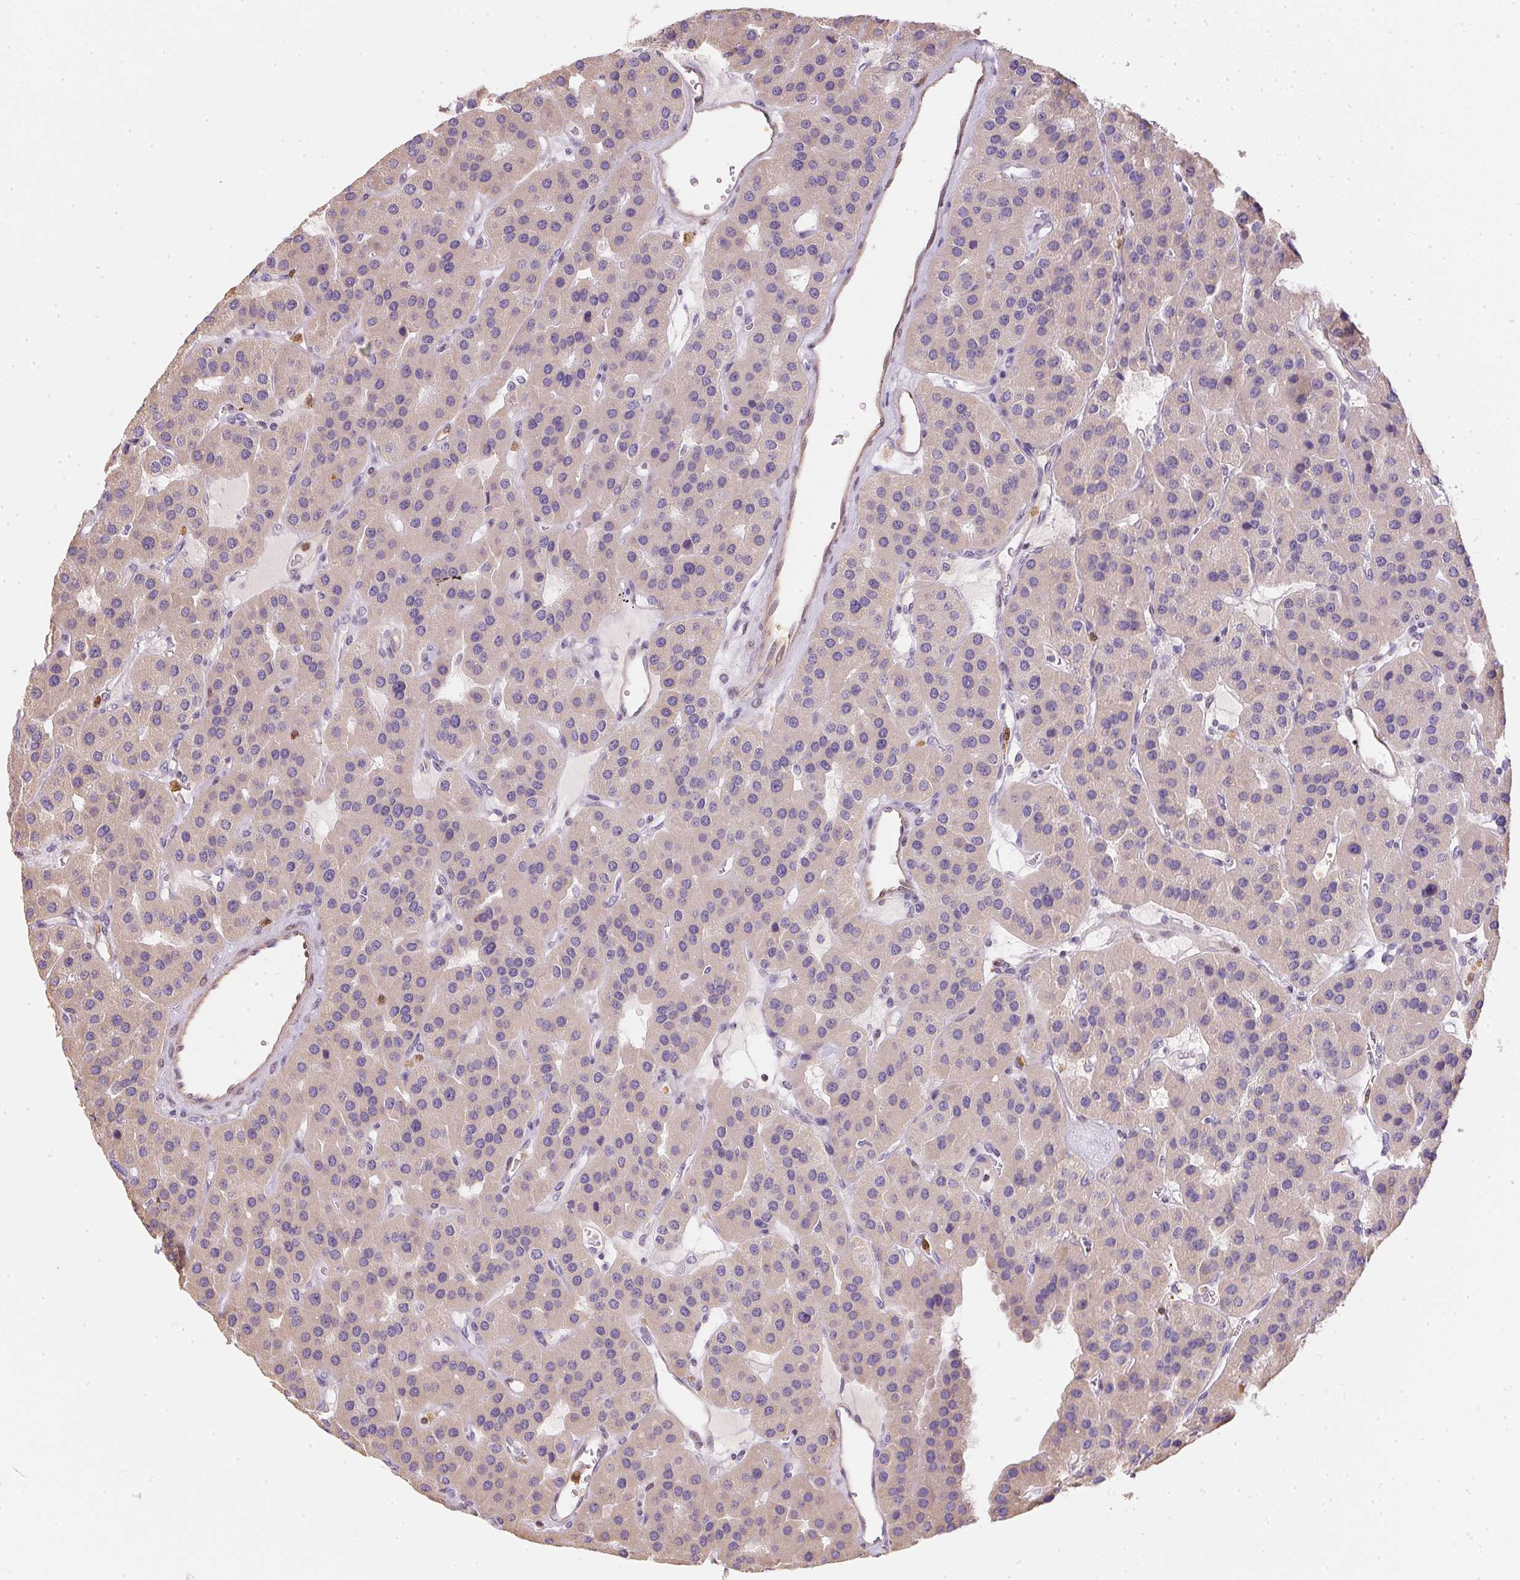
{"staining": {"intensity": "weak", "quantity": "25%-75%", "location": "cytoplasmic/membranous"}, "tissue": "parathyroid gland", "cell_type": "Glandular cells", "image_type": "normal", "snomed": [{"axis": "morphology", "description": "Normal tissue, NOS"}, {"axis": "morphology", "description": "Adenoma, NOS"}, {"axis": "topography", "description": "Parathyroid gland"}], "caption": "A brown stain labels weak cytoplasmic/membranous expression of a protein in glandular cells of benign parathyroid gland.", "gene": "S100A3", "patient": {"sex": "female", "age": 86}}